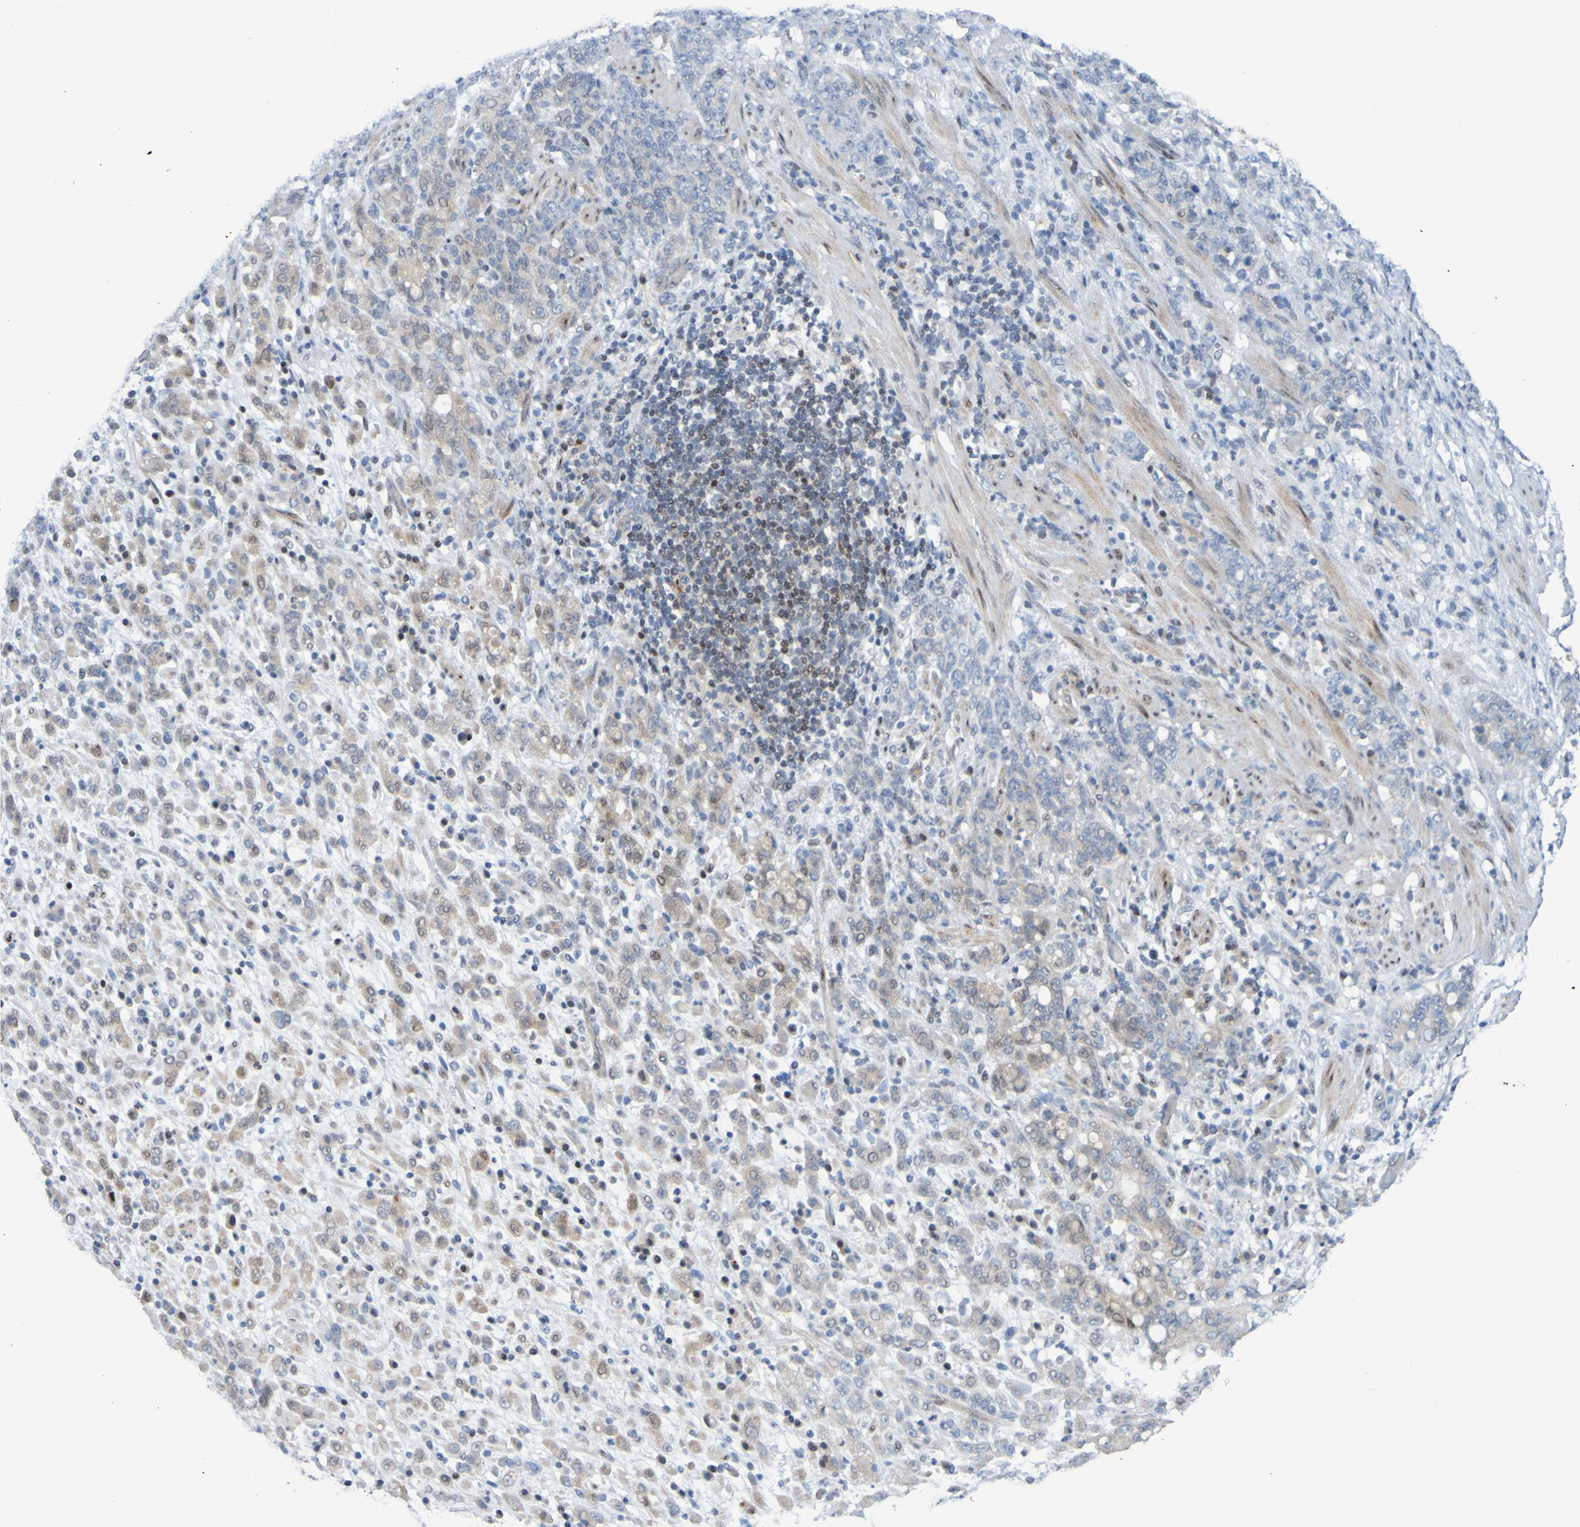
{"staining": {"intensity": "negative", "quantity": "none", "location": "none"}, "tissue": "stomach cancer", "cell_type": "Tumor cells", "image_type": "cancer", "snomed": [{"axis": "morphology", "description": "Adenocarcinoma, NOS"}, {"axis": "topography", "description": "Stomach, lower"}], "caption": "Tumor cells are negative for protein expression in human stomach cancer (adenocarcinoma).", "gene": "FBP2", "patient": {"sex": "male", "age": 88}}